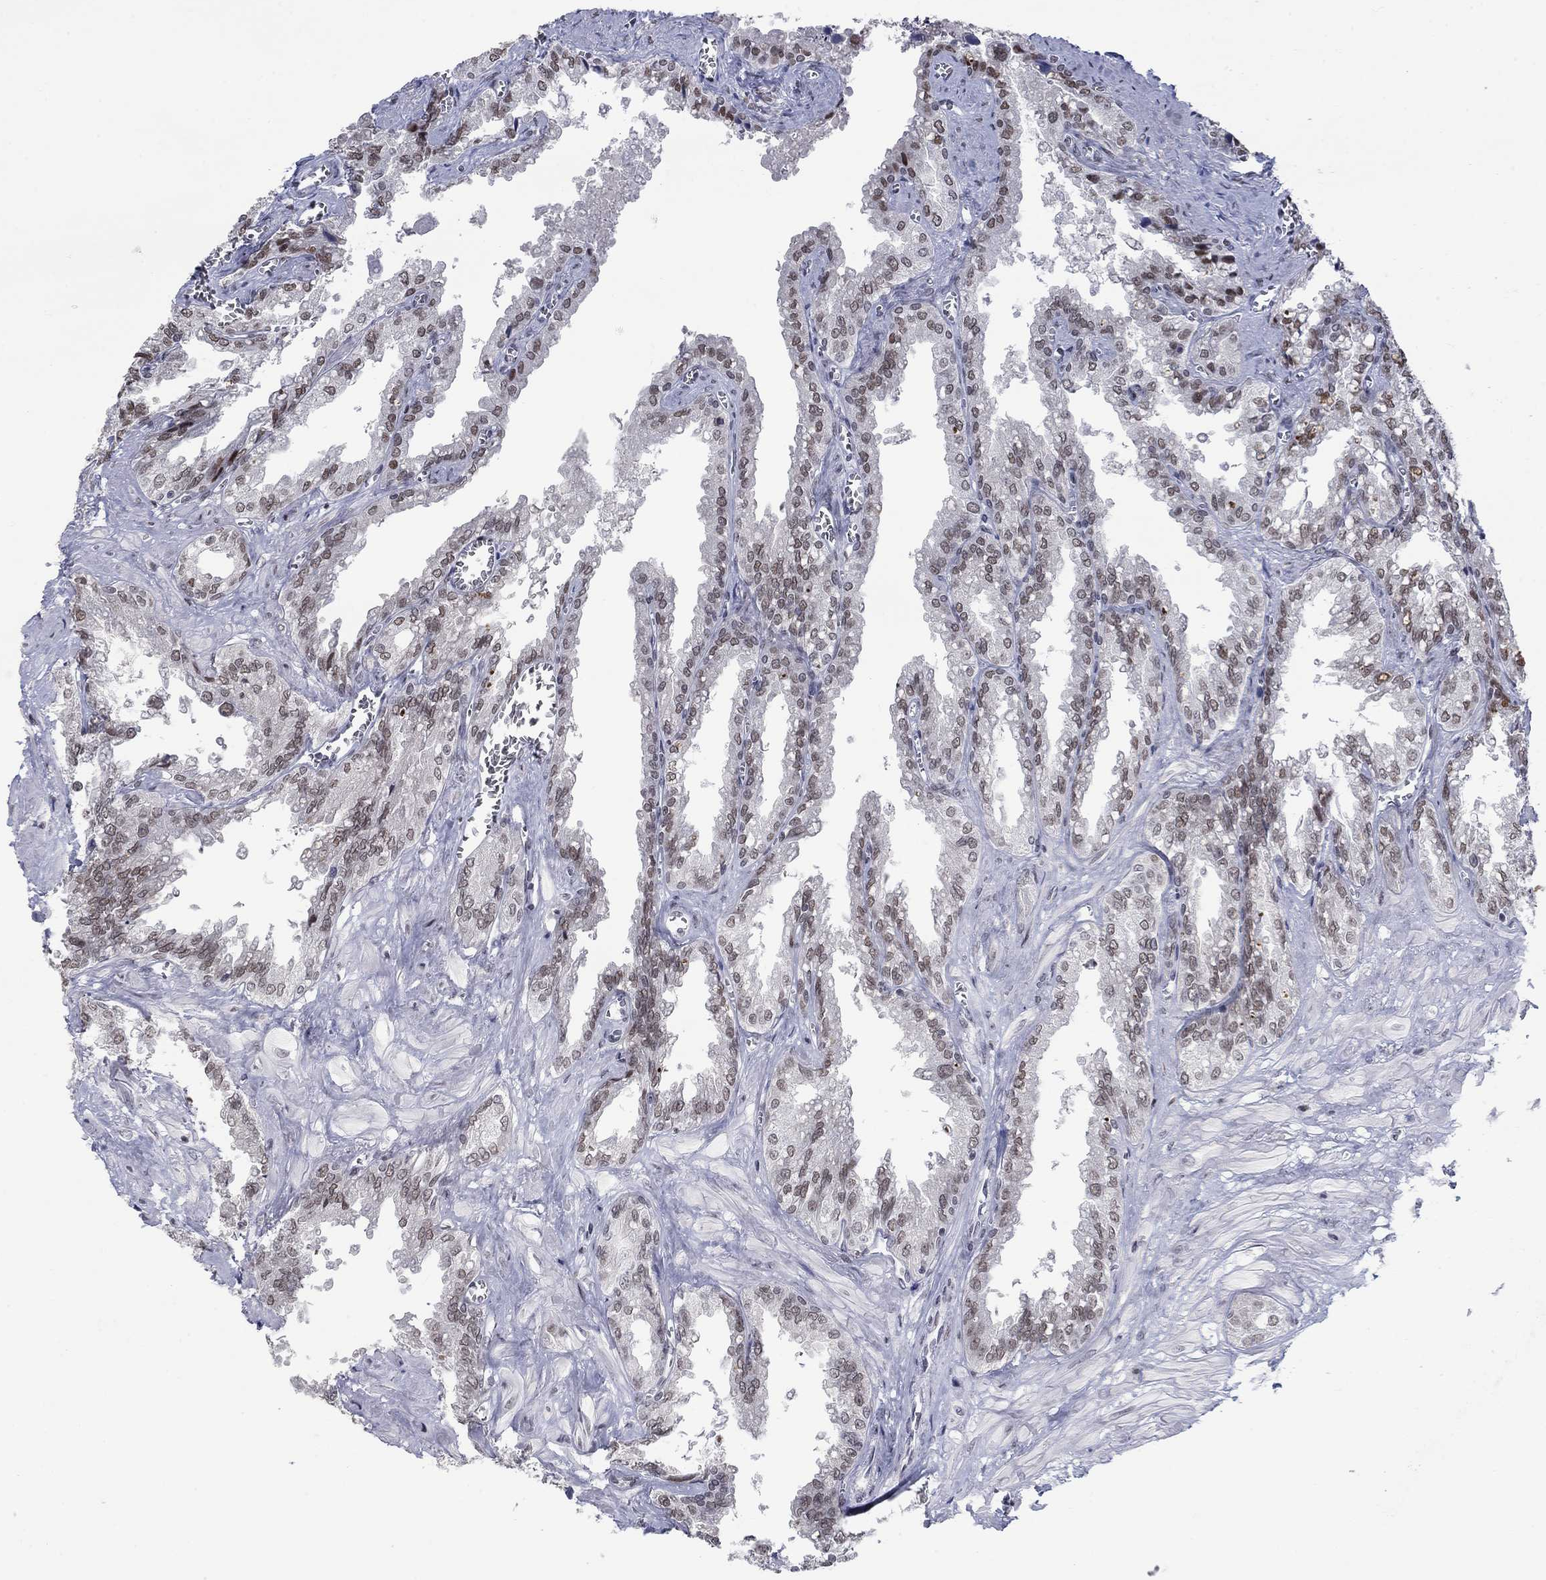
{"staining": {"intensity": "moderate", "quantity": "25%-75%", "location": "nuclear"}, "tissue": "seminal vesicle", "cell_type": "Glandular cells", "image_type": "normal", "snomed": [{"axis": "morphology", "description": "Normal tissue, NOS"}, {"axis": "topography", "description": "Seminal veicle"}], "caption": "This histopathology image exhibits immunohistochemistry staining of normal human seminal vesicle, with medium moderate nuclear positivity in about 25%-75% of glandular cells.", "gene": "NPAS3", "patient": {"sex": "male", "age": 67}}